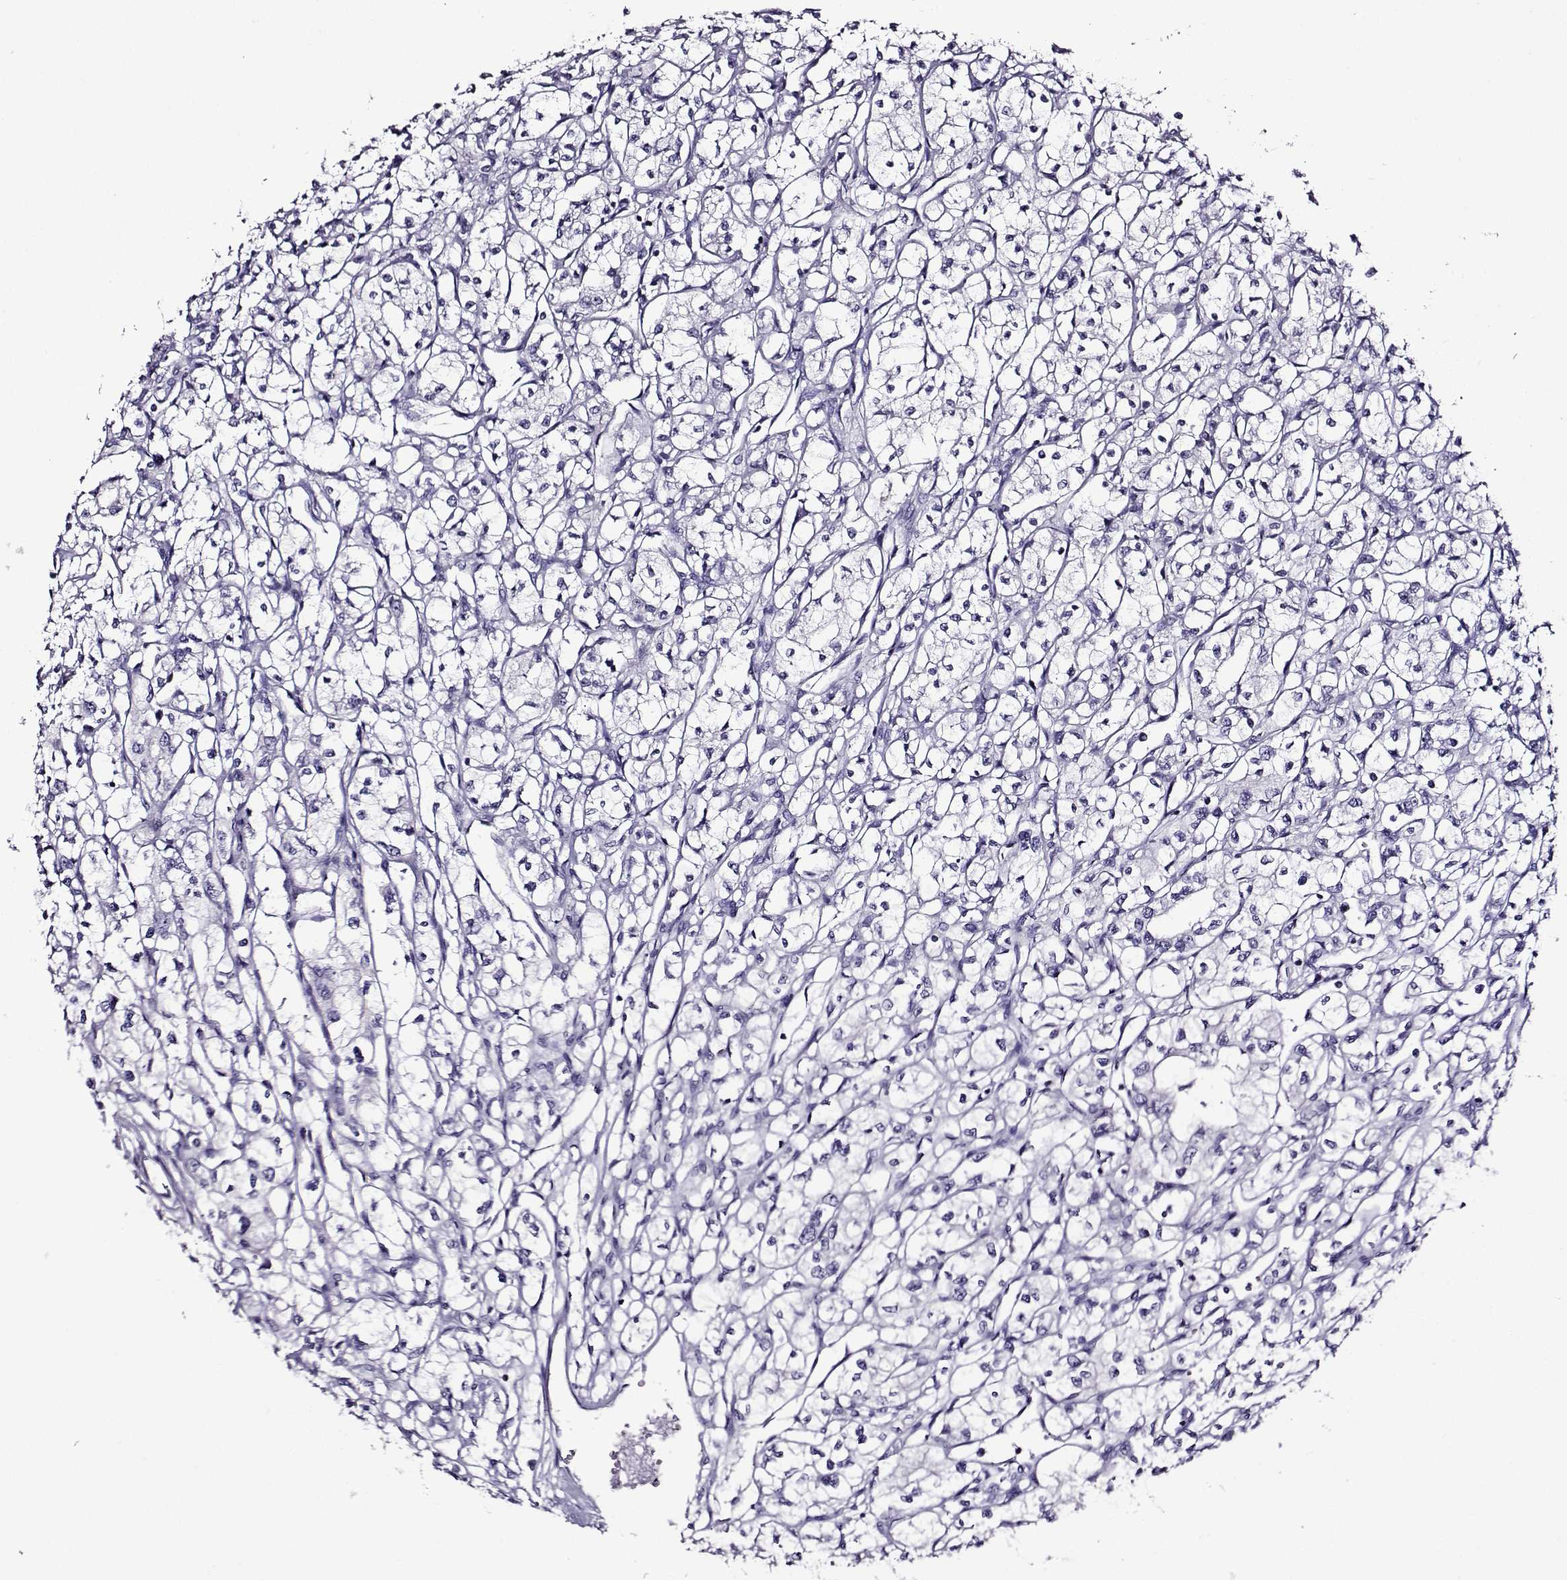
{"staining": {"intensity": "negative", "quantity": "none", "location": "none"}, "tissue": "renal cancer", "cell_type": "Tumor cells", "image_type": "cancer", "snomed": [{"axis": "morphology", "description": "Adenocarcinoma, NOS"}, {"axis": "topography", "description": "Kidney"}], "caption": "An IHC histopathology image of adenocarcinoma (renal) is shown. There is no staining in tumor cells of adenocarcinoma (renal).", "gene": "TMEM266", "patient": {"sex": "male", "age": 56}}